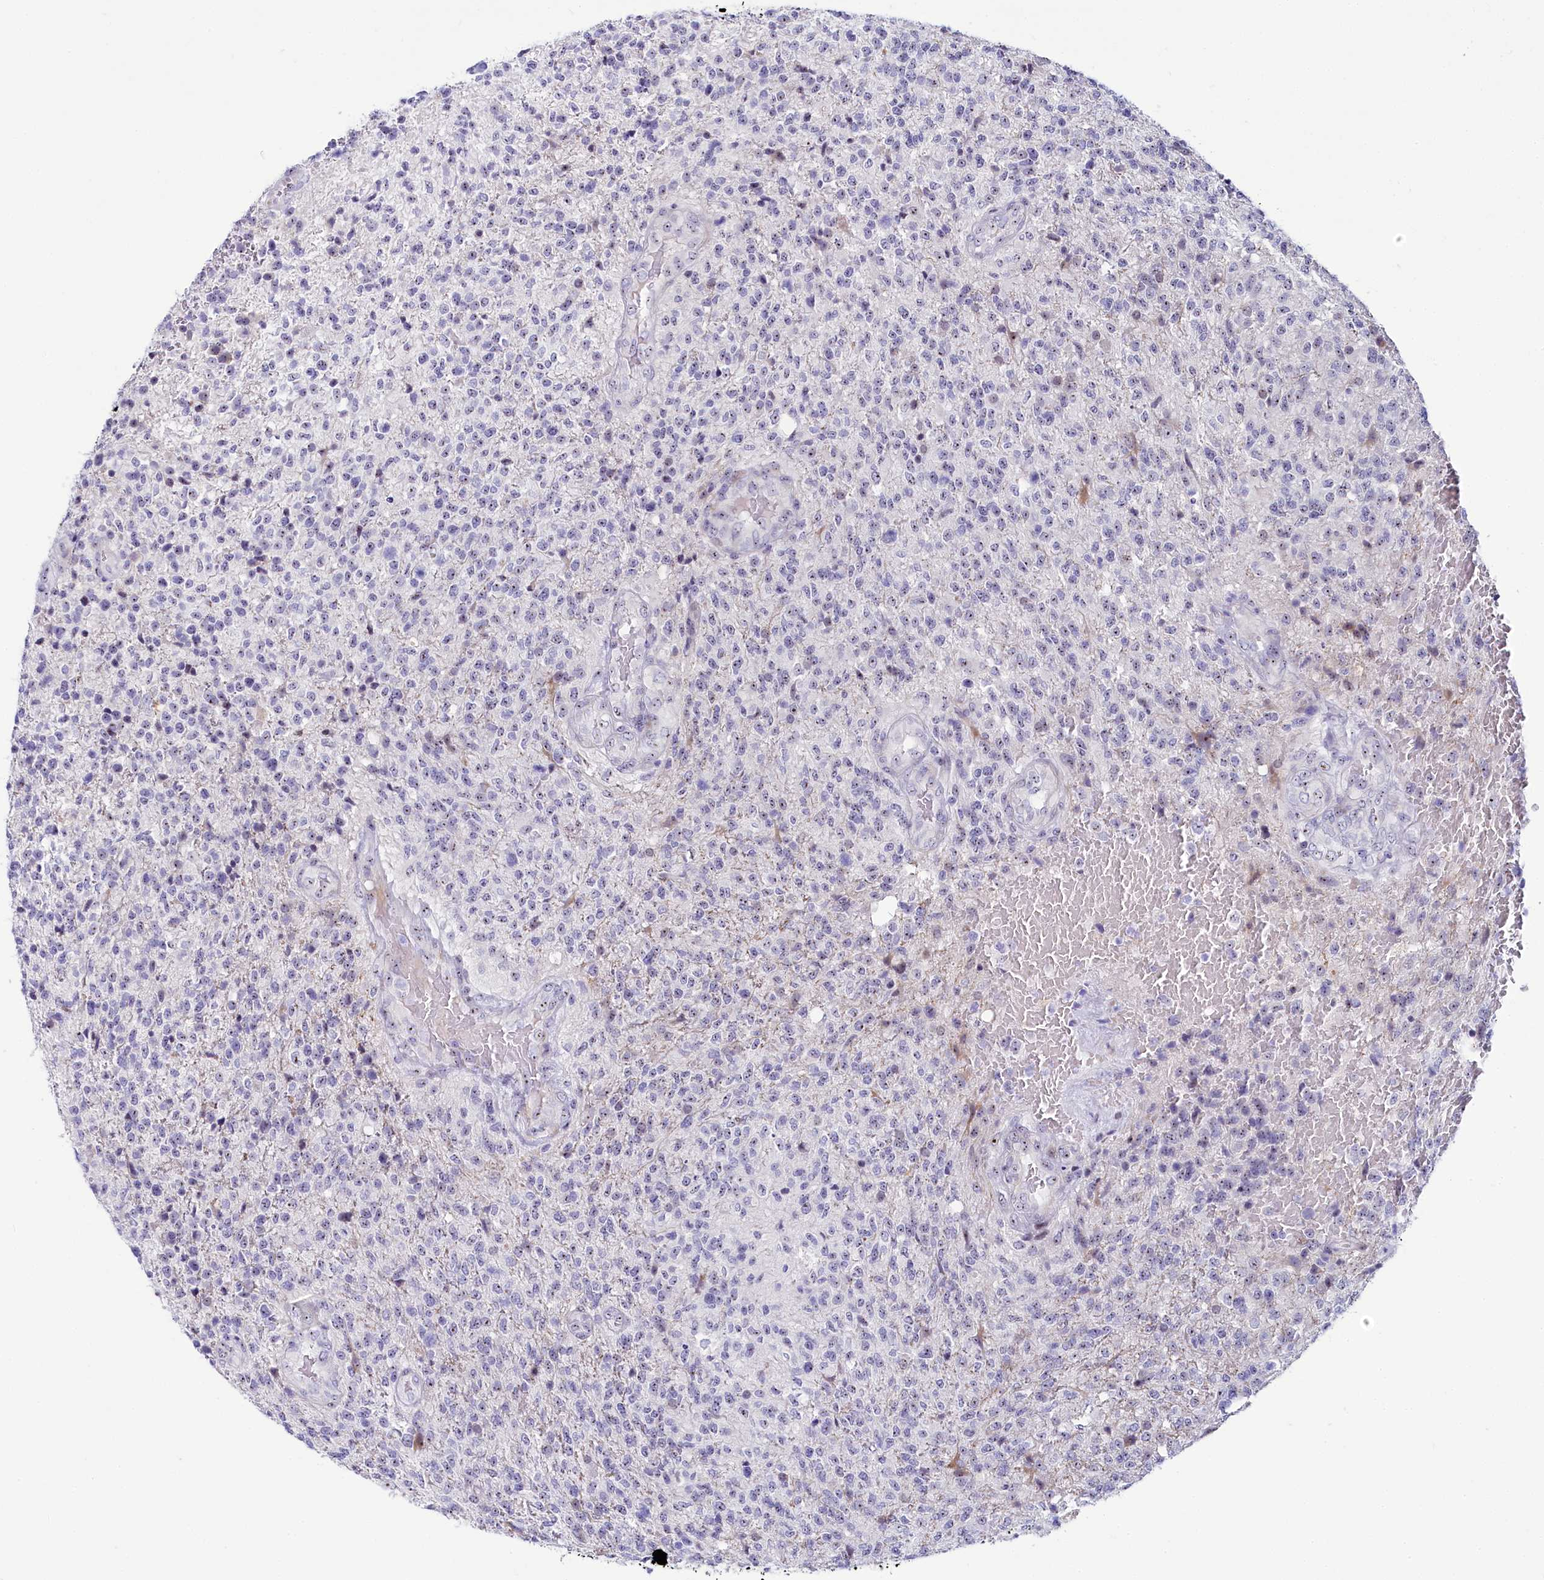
{"staining": {"intensity": "negative", "quantity": "none", "location": "none"}, "tissue": "glioma", "cell_type": "Tumor cells", "image_type": "cancer", "snomed": [{"axis": "morphology", "description": "Glioma, malignant, High grade"}, {"axis": "topography", "description": "Brain"}], "caption": "Protein analysis of malignant high-grade glioma exhibits no significant positivity in tumor cells. (DAB (3,3'-diaminobenzidine) immunohistochemistry, high magnification).", "gene": "TCOF1", "patient": {"sex": "male", "age": 56}}